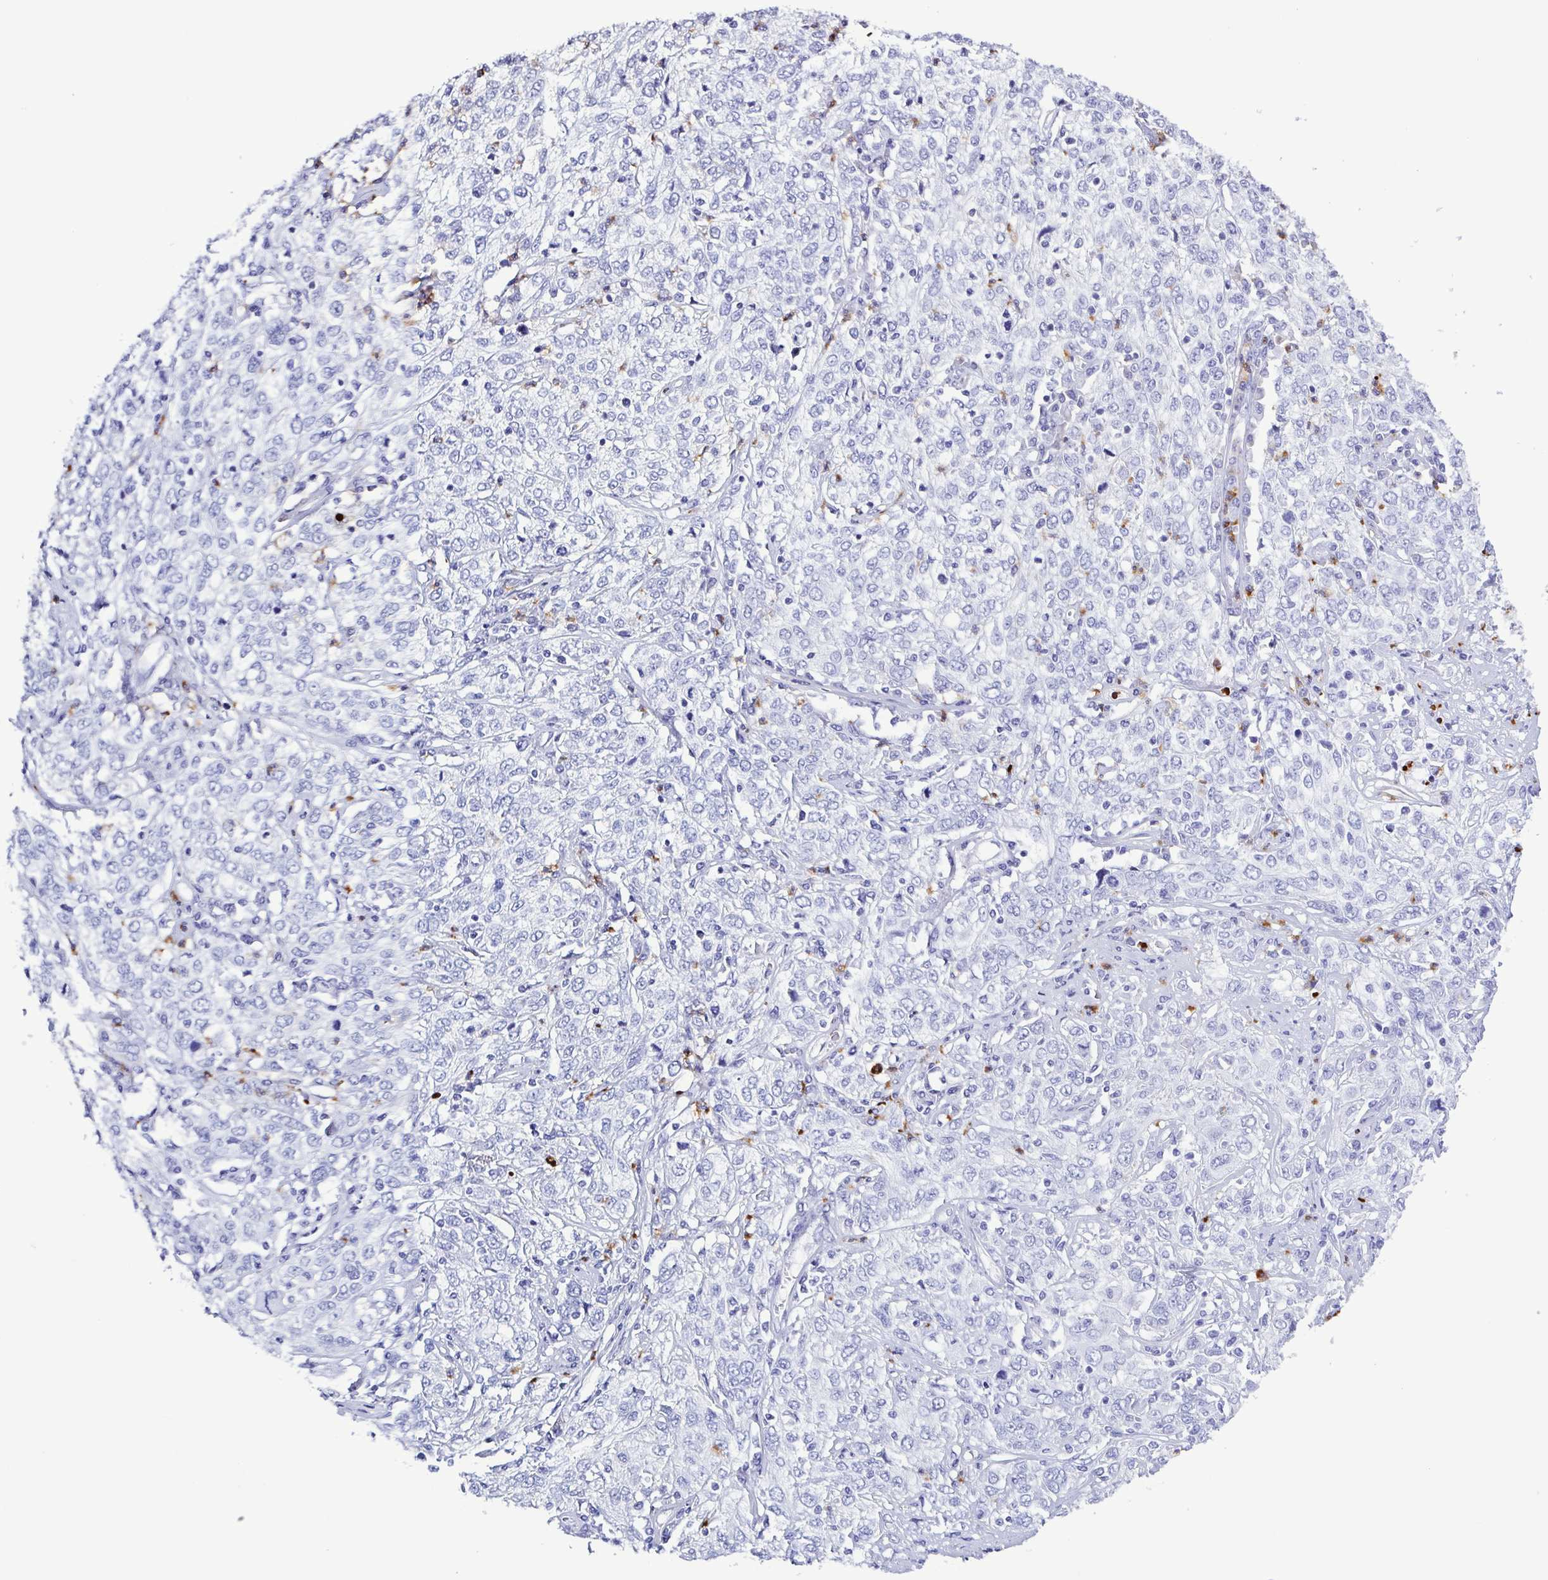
{"staining": {"intensity": "negative", "quantity": "none", "location": "none"}, "tissue": "cervical cancer", "cell_type": "Tumor cells", "image_type": "cancer", "snomed": [{"axis": "morphology", "description": "Squamous cell carcinoma, NOS"}, {"axis": "topography", "description": "Cervix"}], "caption": "High power microscopy image of an immunohistochemistry photomicrograph of cervical squamous cell carcinoma, revealing no significant positivity in tumor cells. The staining is performed using DAB brown chromogen with nuclei counter-stained in using hematoxylin.", "gene": "LTF", "patient": {"sex": "female", "age": 46}}